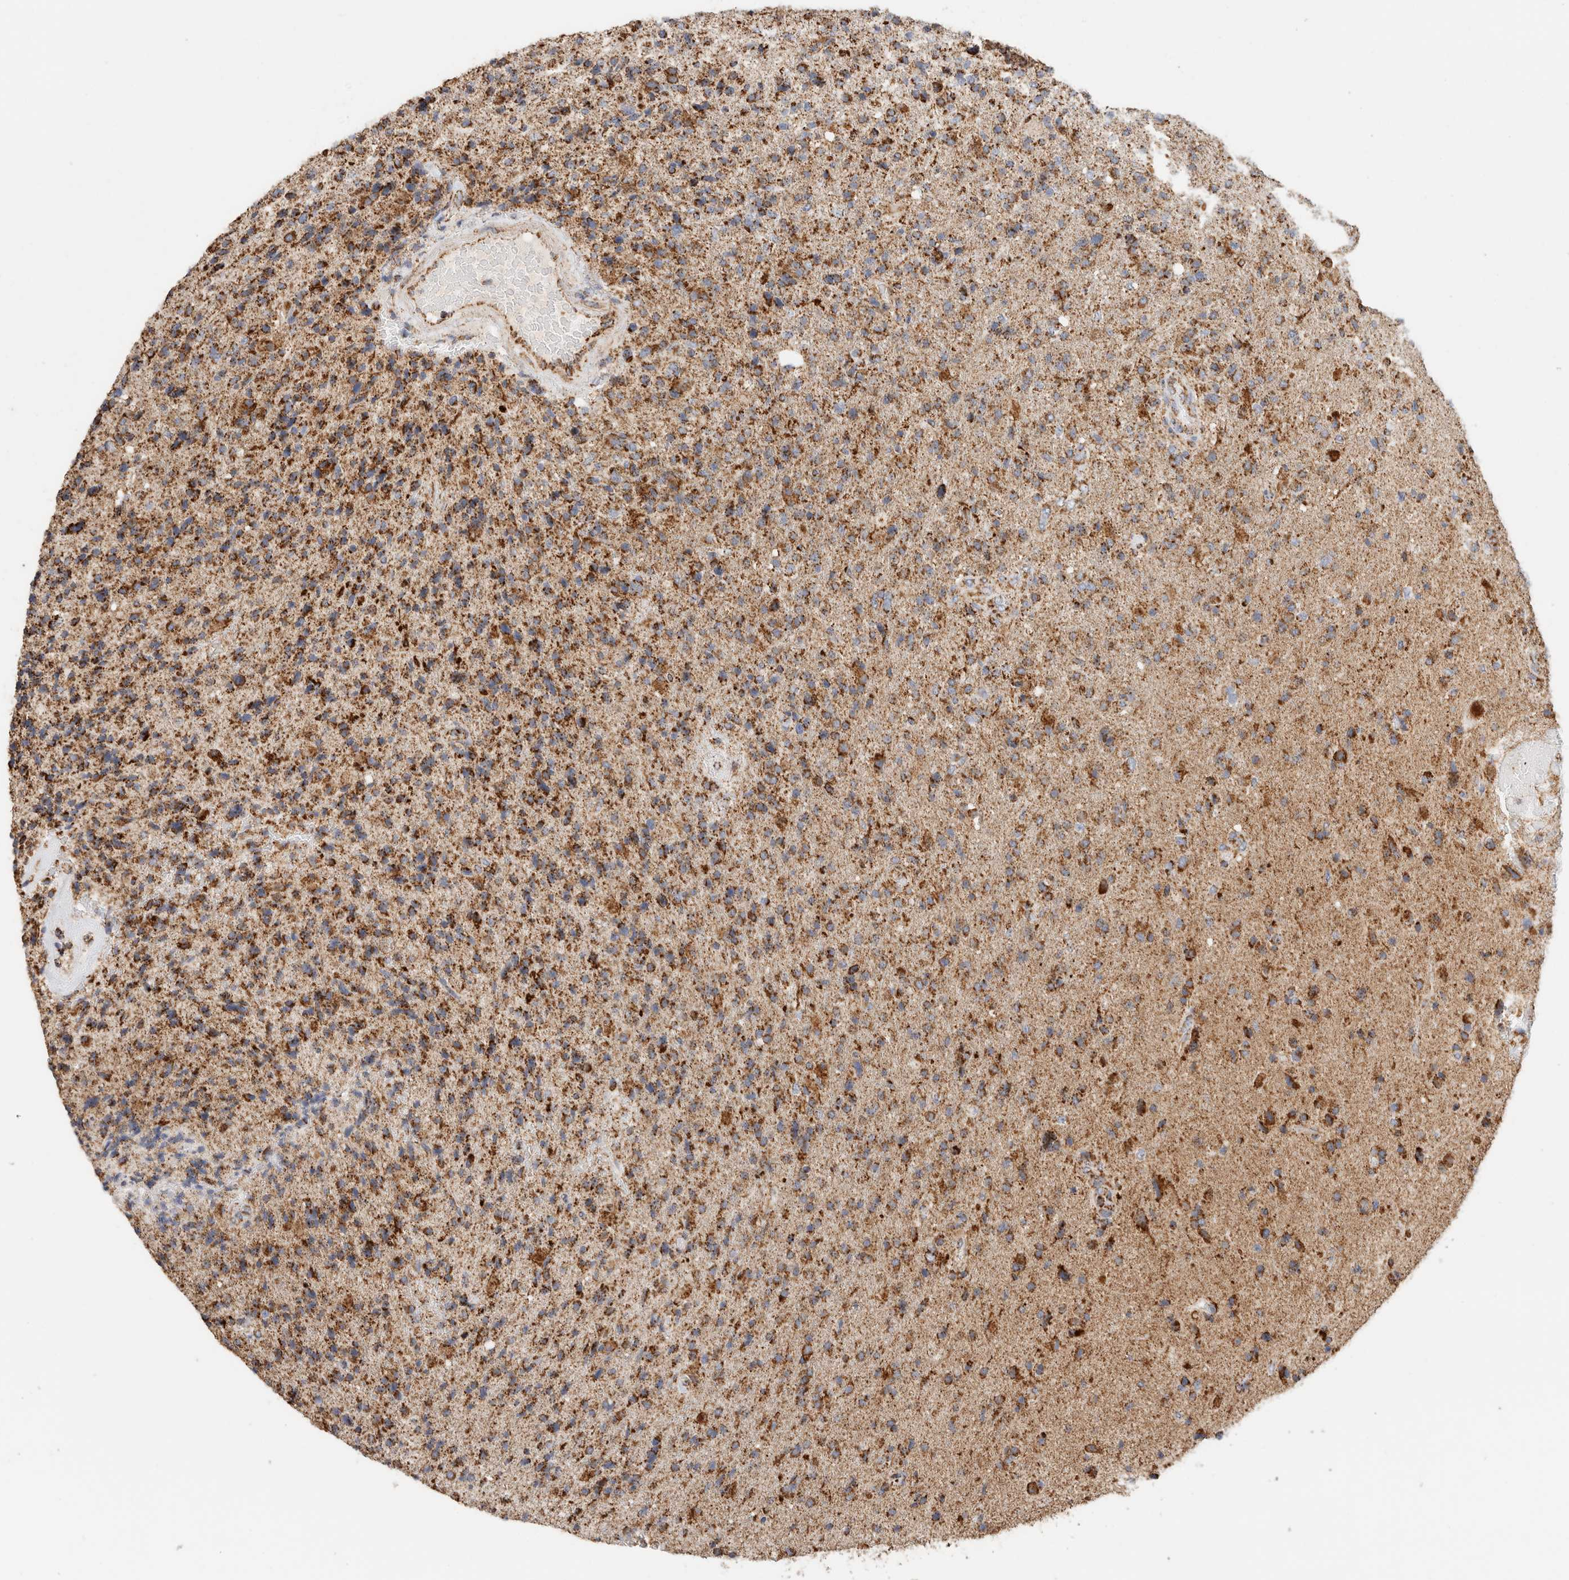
{"staining": {"intensity": "moderate", "quantity": ">75%", "location": "cytoplasmic/membranous"}, "tissue": "glioma", "cell_type": "Tumor cells", "image_type": "cancer", "snomed": [{"axis": "morphology", "description": "Glioma, malignant, High grade"}, {"axis": "topography", "description": "Brain"}], "caption": "Malignant high-grade glioma stained for a protein (brown) shows moderate cytoplasmic/membranous positive positivity in approximately >75% of tumor cells.", "gene": "C1QBP", "patient": {"sex": "male", "age": 72}}